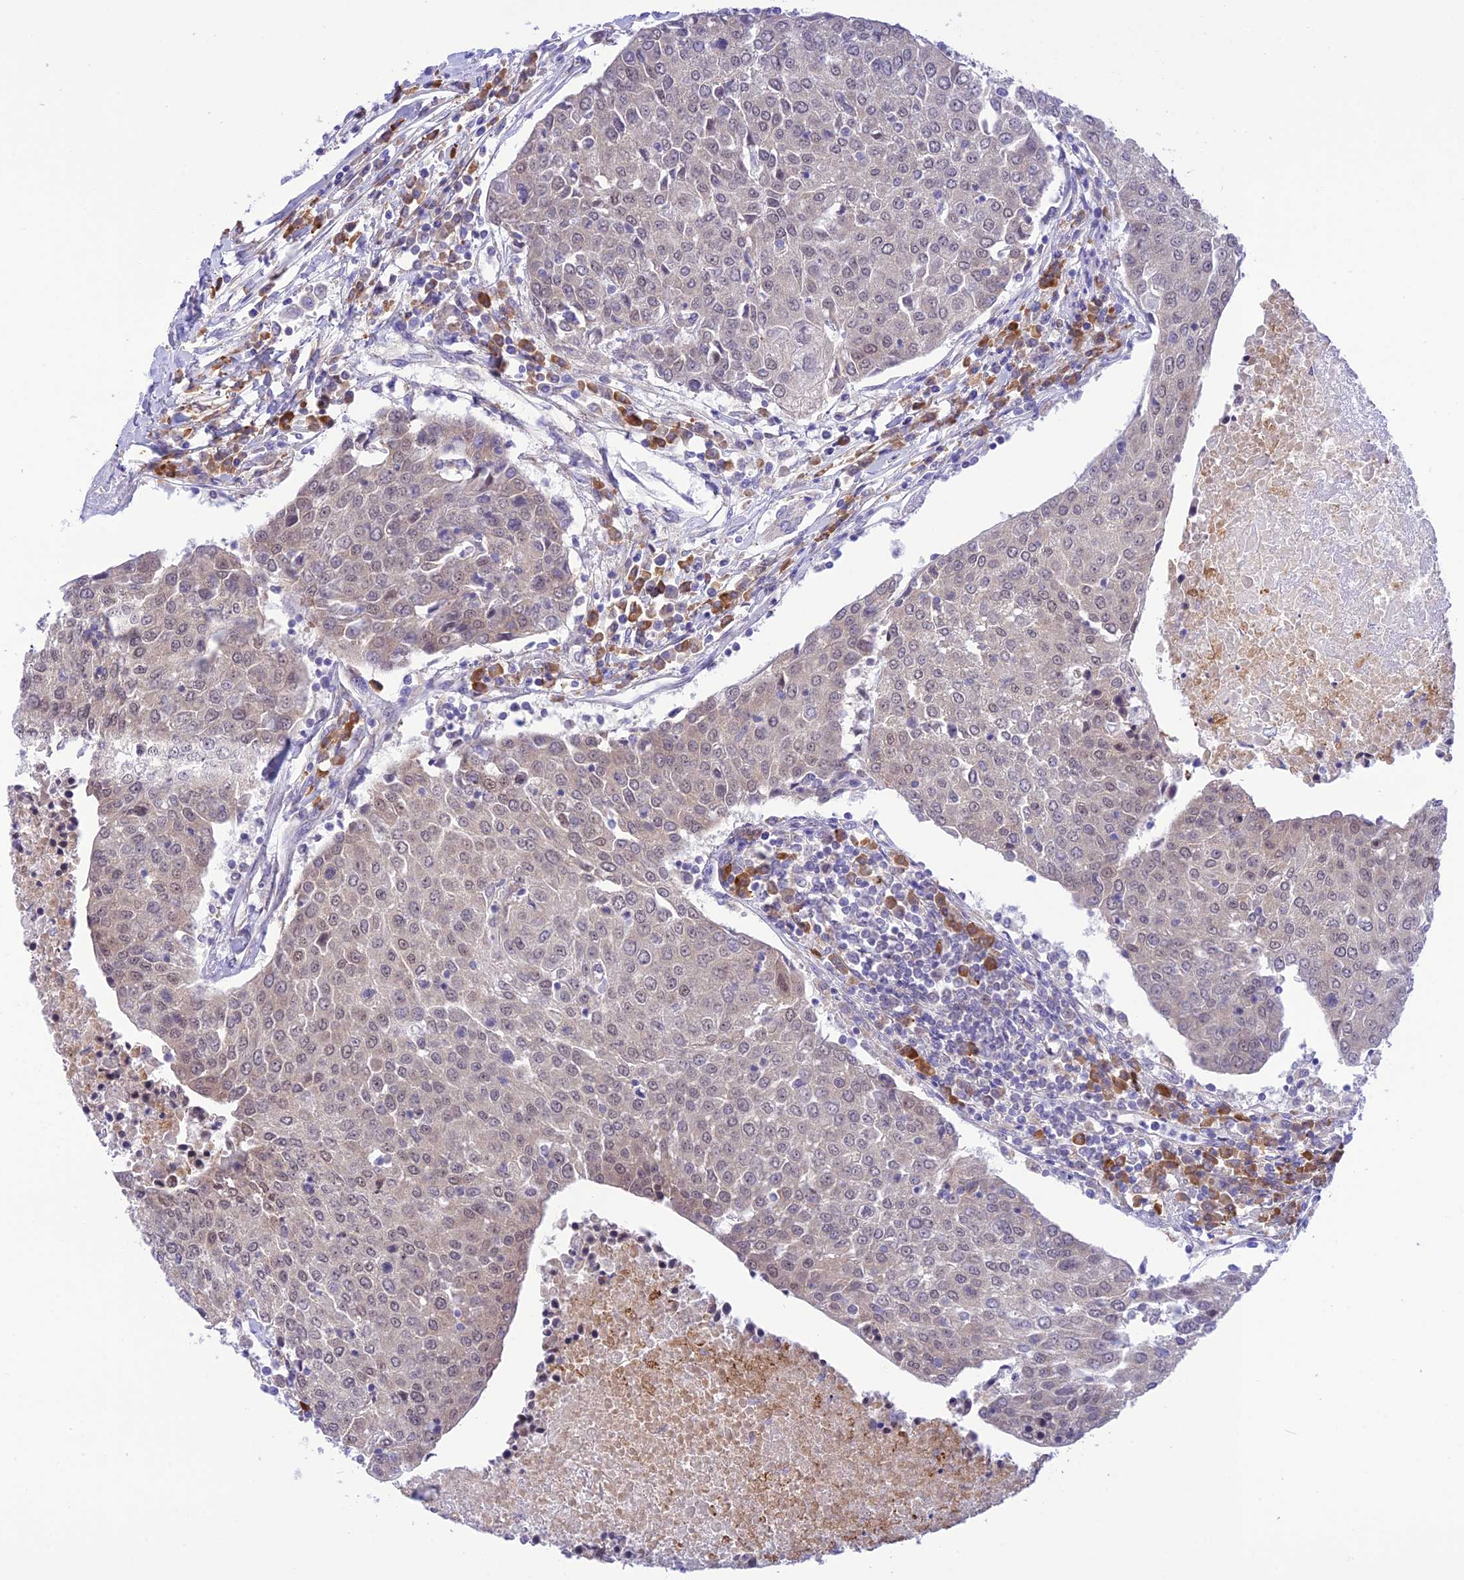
{"staining": {"intensity": "weak", "quantity": "<25%", "location": "nuclear"}, "tissue": "urothelial cancer", "cell_type": "Tumor cells", "image_type": "cancer", "snomed": [{"axis": "morphology", "description": "Urothelial carcinoma, High grade"}, {"axis": "topography", "description": "Urinary bladder"}], "caption": "The photomicrograph exhibits no staining of tumor cells in urothelial cancer. (DAB IHC, high magnification).", "gene": "RNF126", "patient": {"sex": "female", "age": 85}}